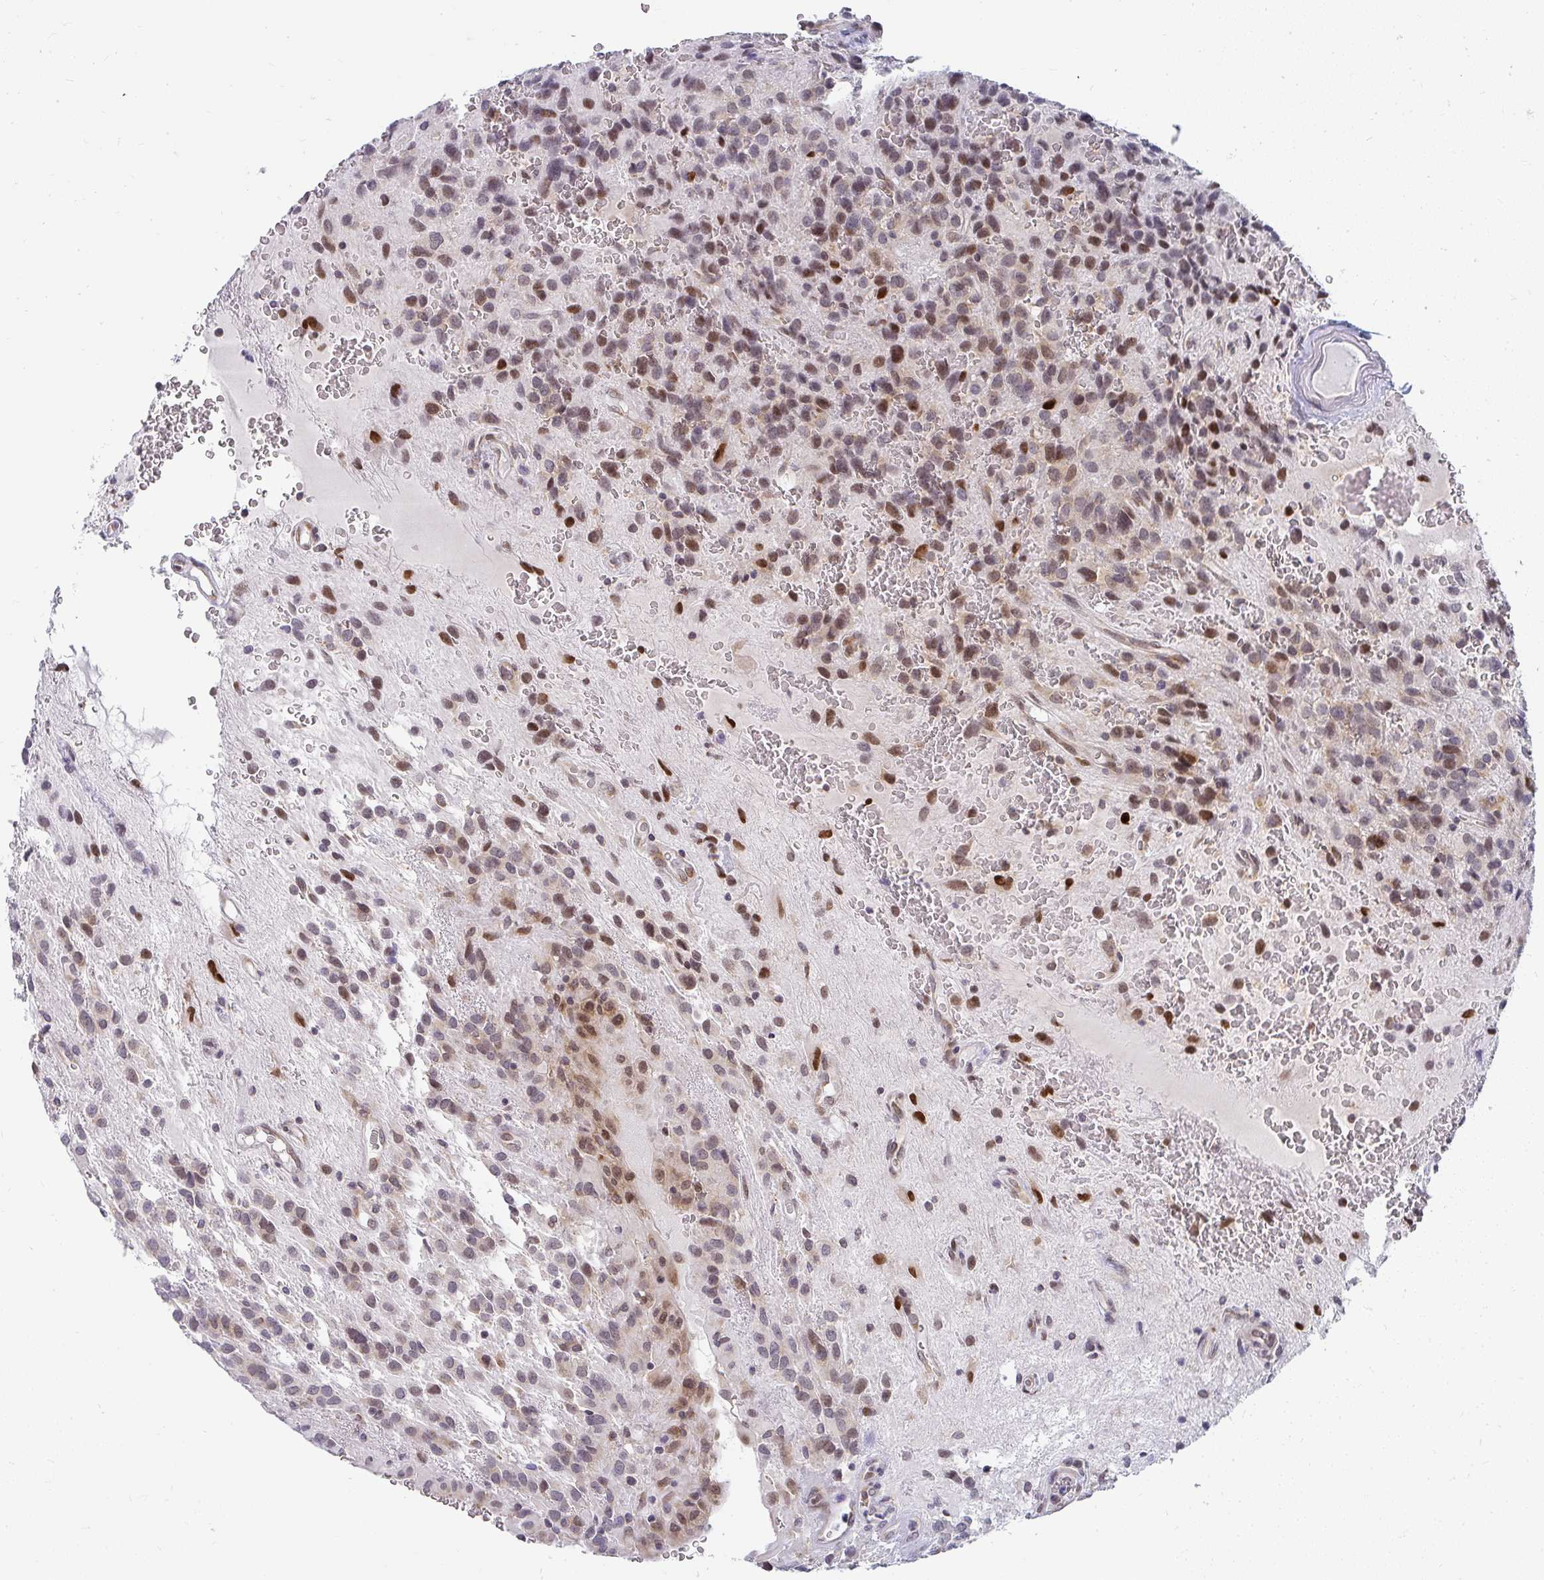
{"staining": {"intensity": "moderate", "quantity": "25%-75%", "location": "nuclear"}, "tissue": "glioma", "cell_type": "Tumor cells", "image_type": "cancer", "snomed": [{"axis": "morphology", "description": "Glioma, malignant, Low grade"}, {"axis": "topography", "description": "Brain"}], "caption": "This image displays immunohistochemistry staining of glioma, with medium moderate nuclear expression in approximately 25%-75% of tumor cells.", "gene": "SYNCRIP", "patient": {"sex": "male", "age": 56}}